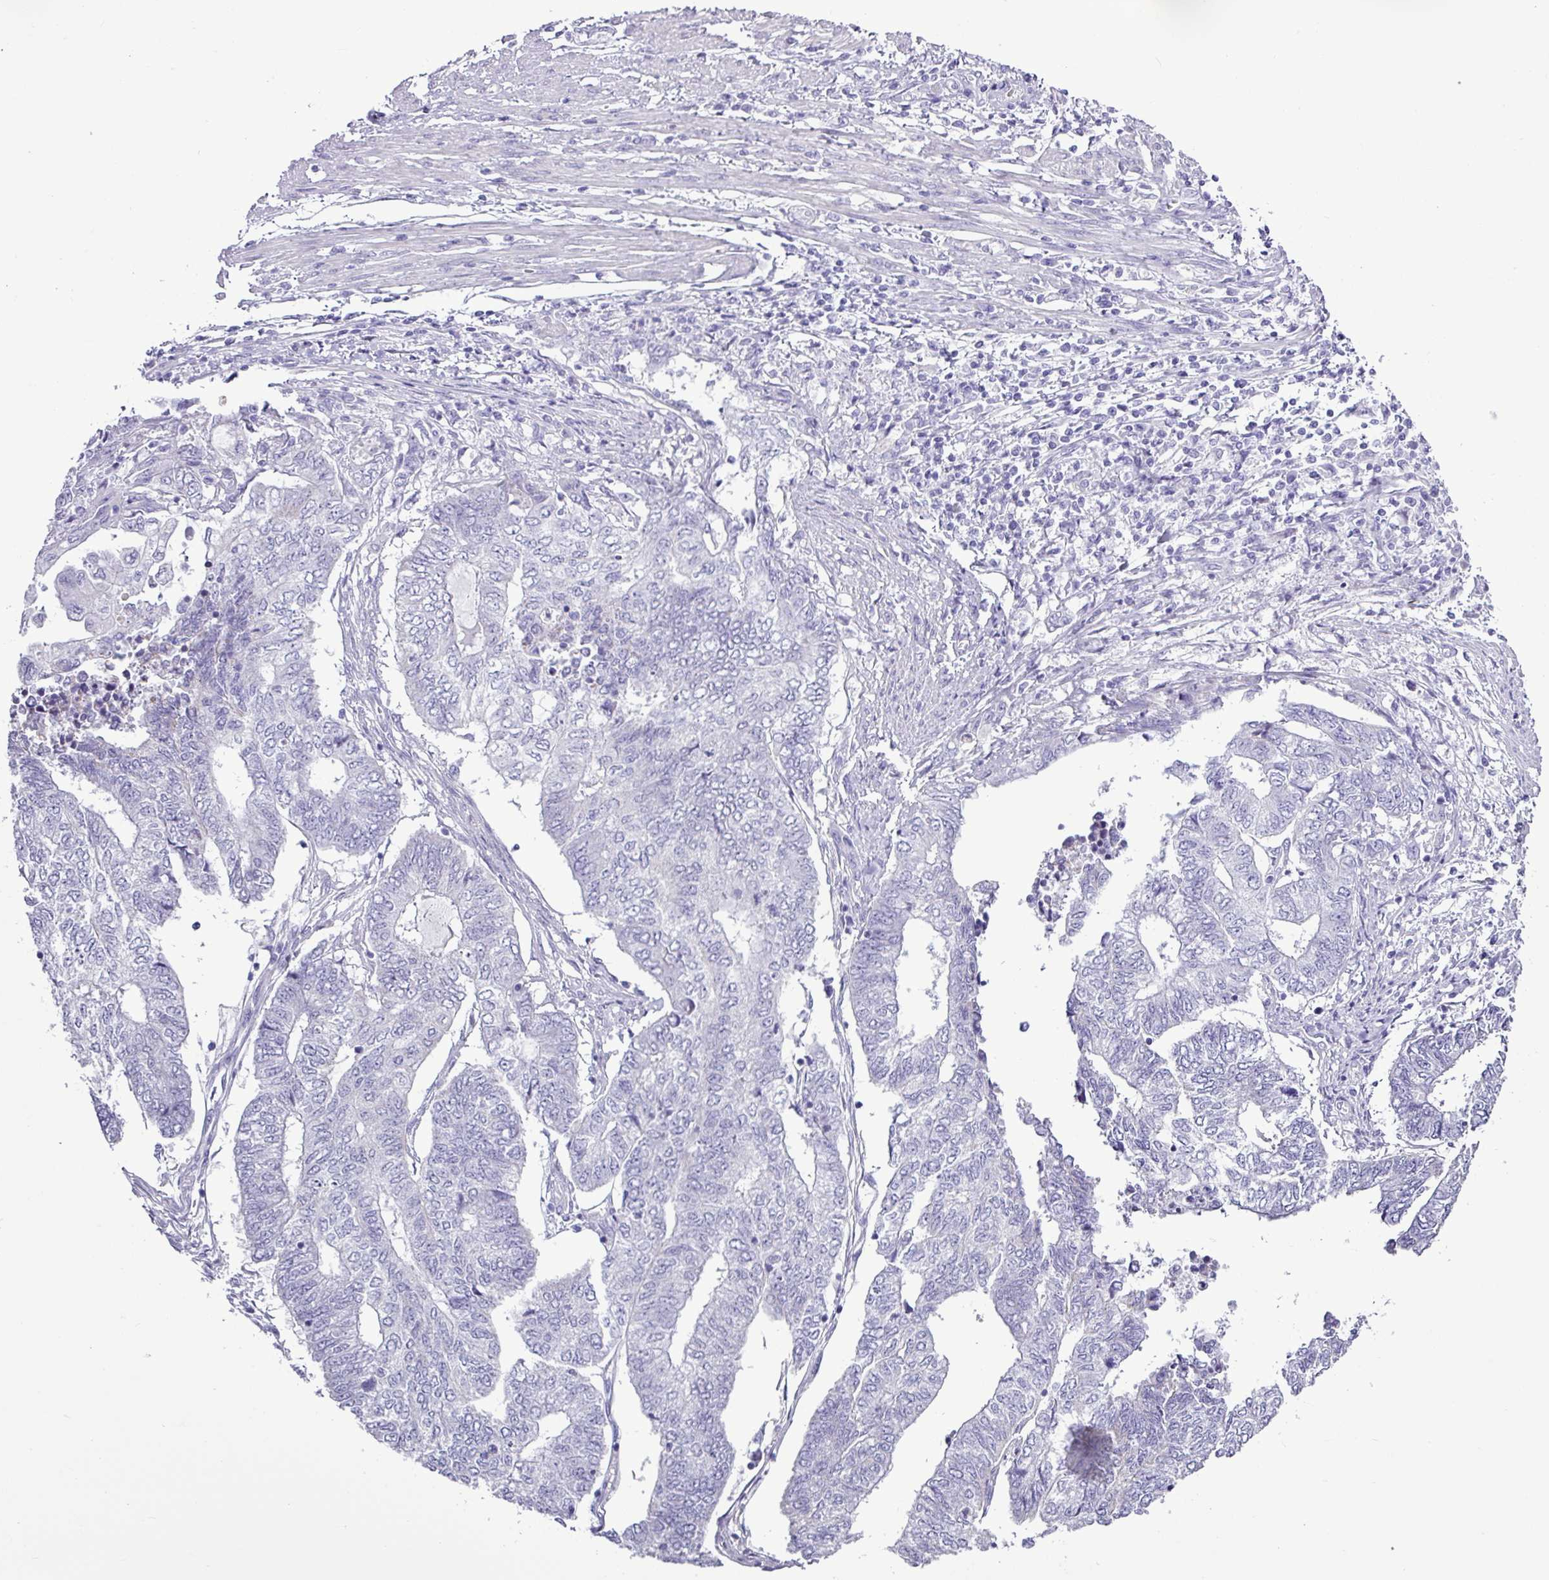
{"staining": {"intensity": "negative", "quantity": "none", "location": "none"}, "tissue": "endometrial cancer", "cell_type": "Tumor cells", "image_type": "cancer", "snomed": [{"axis": "morphology", "description": "Adenocarcinoma, NOS"}, {"axis": "topography", "description": "Uterus"}, {"axis": "topography", "description": "Endometrium"}], "caption": "DAB (3,3'-diaminobenzidine) immunohistochemical staining of human endometrial adenocarcinoma displays no significant staining in tumor cells. (DAB (3,3'-diaminobenzidine) immunohistochemistry, high magnification).", "gene": "ALDH3A1", "patient": {"sex": "female", "age": 70}}